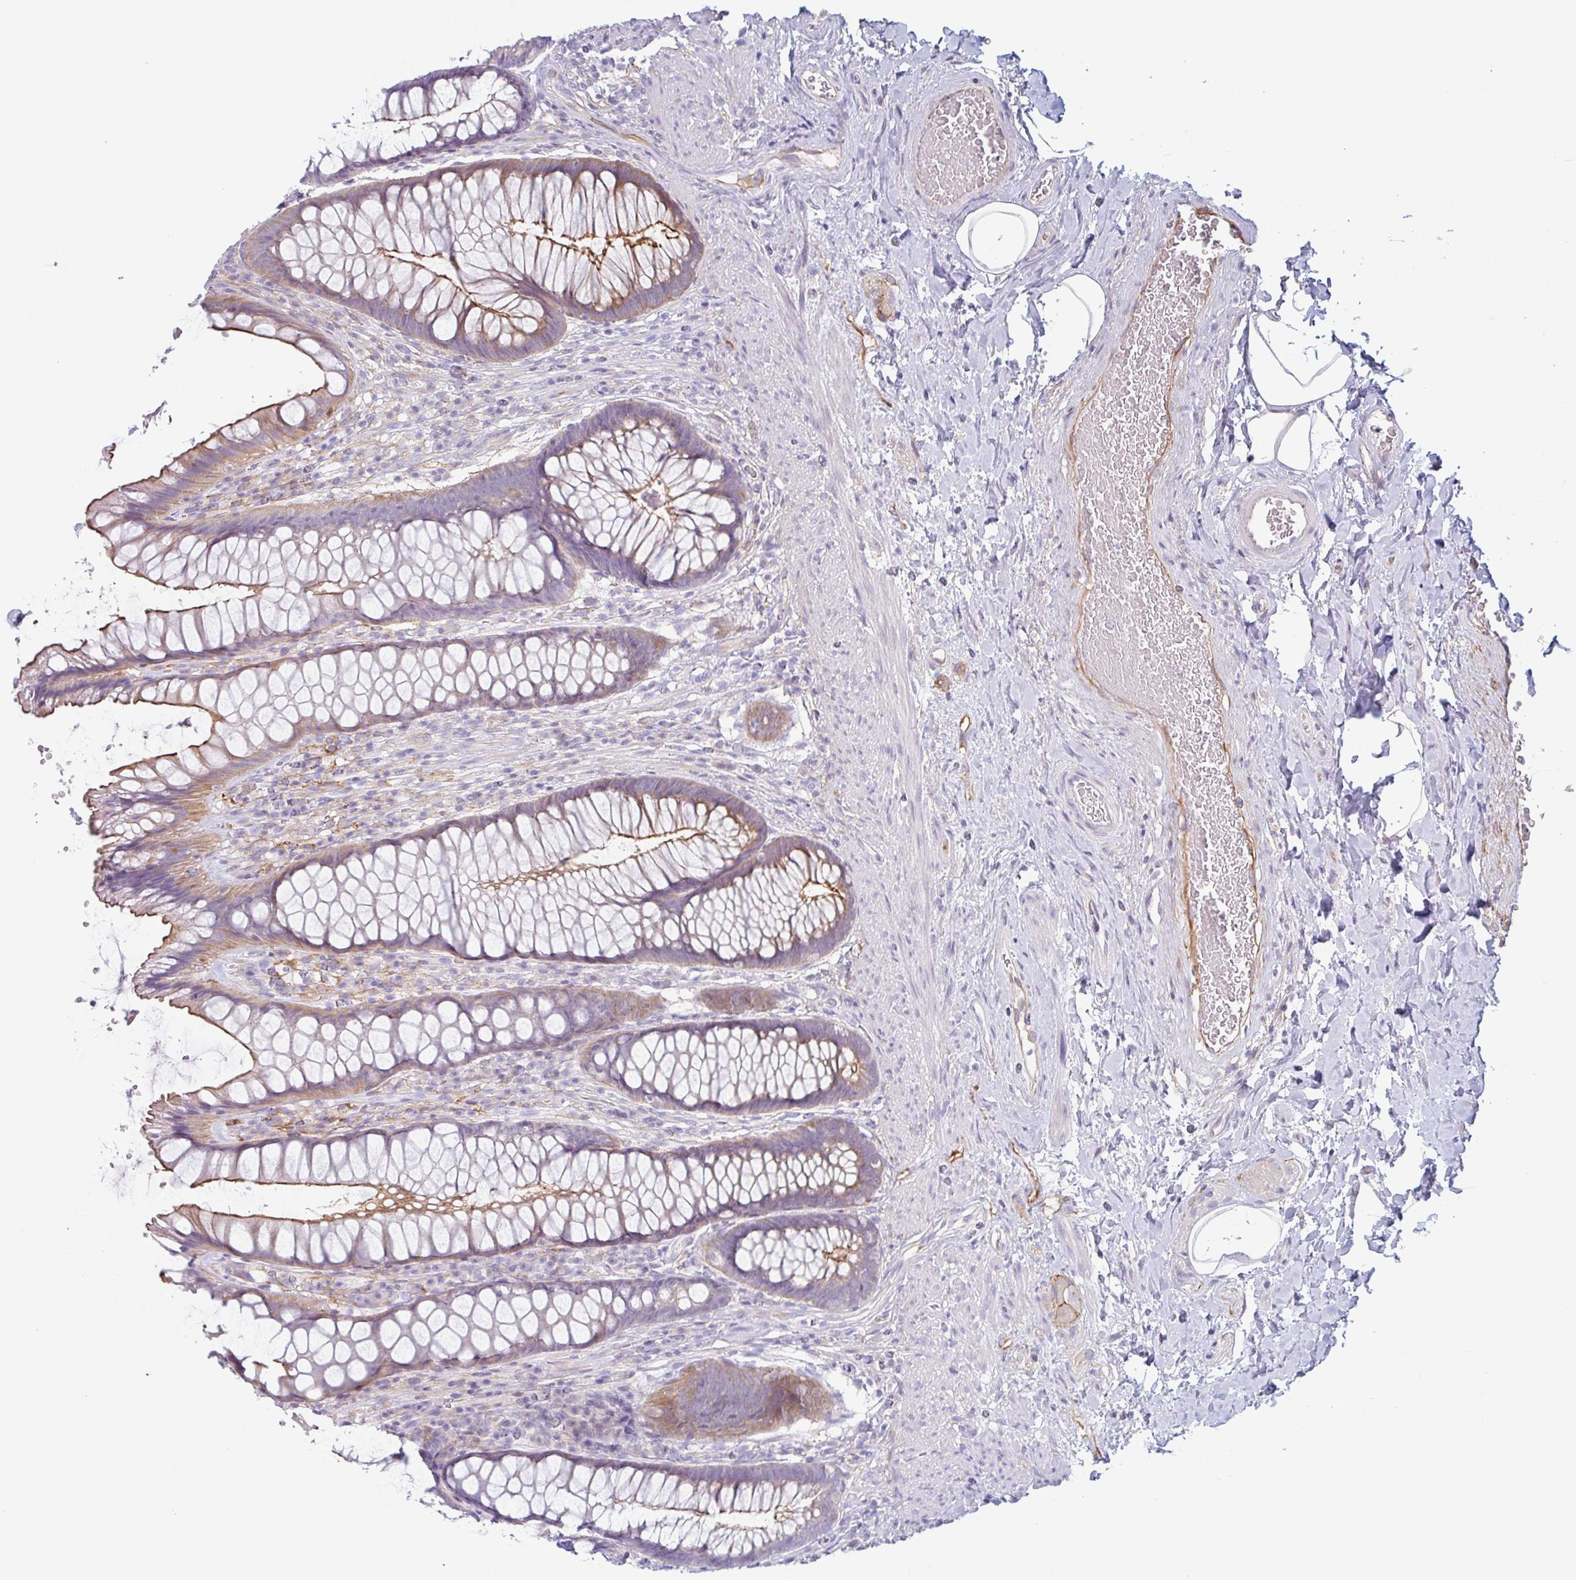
{"staining": {"intensity": "moderate", "quantity": "25%-75%", "location": "cytoplasmic/membranous"}, "tissue": "rectum", "cell_type": "Glandular cells", "image_type": "normal", "snomed": [{"axis": "morphology", "description": "Normal tissue, NOS"}, {"axis": "topography", "description": "Rectum"}], "caption": "Rectum stained with DAB (3,3'-diaminobenzidine) IHC exhibits medium levels of moderate cytoplasmic/membranous expression in about 25%-75% of glandular cells. Using DAB (brown) and hematoxylin (blue) stains, captured at high magnification using brightfield microscopy.", "gene": "MYH10", "patient": {"sex": "male", "age": 53}}